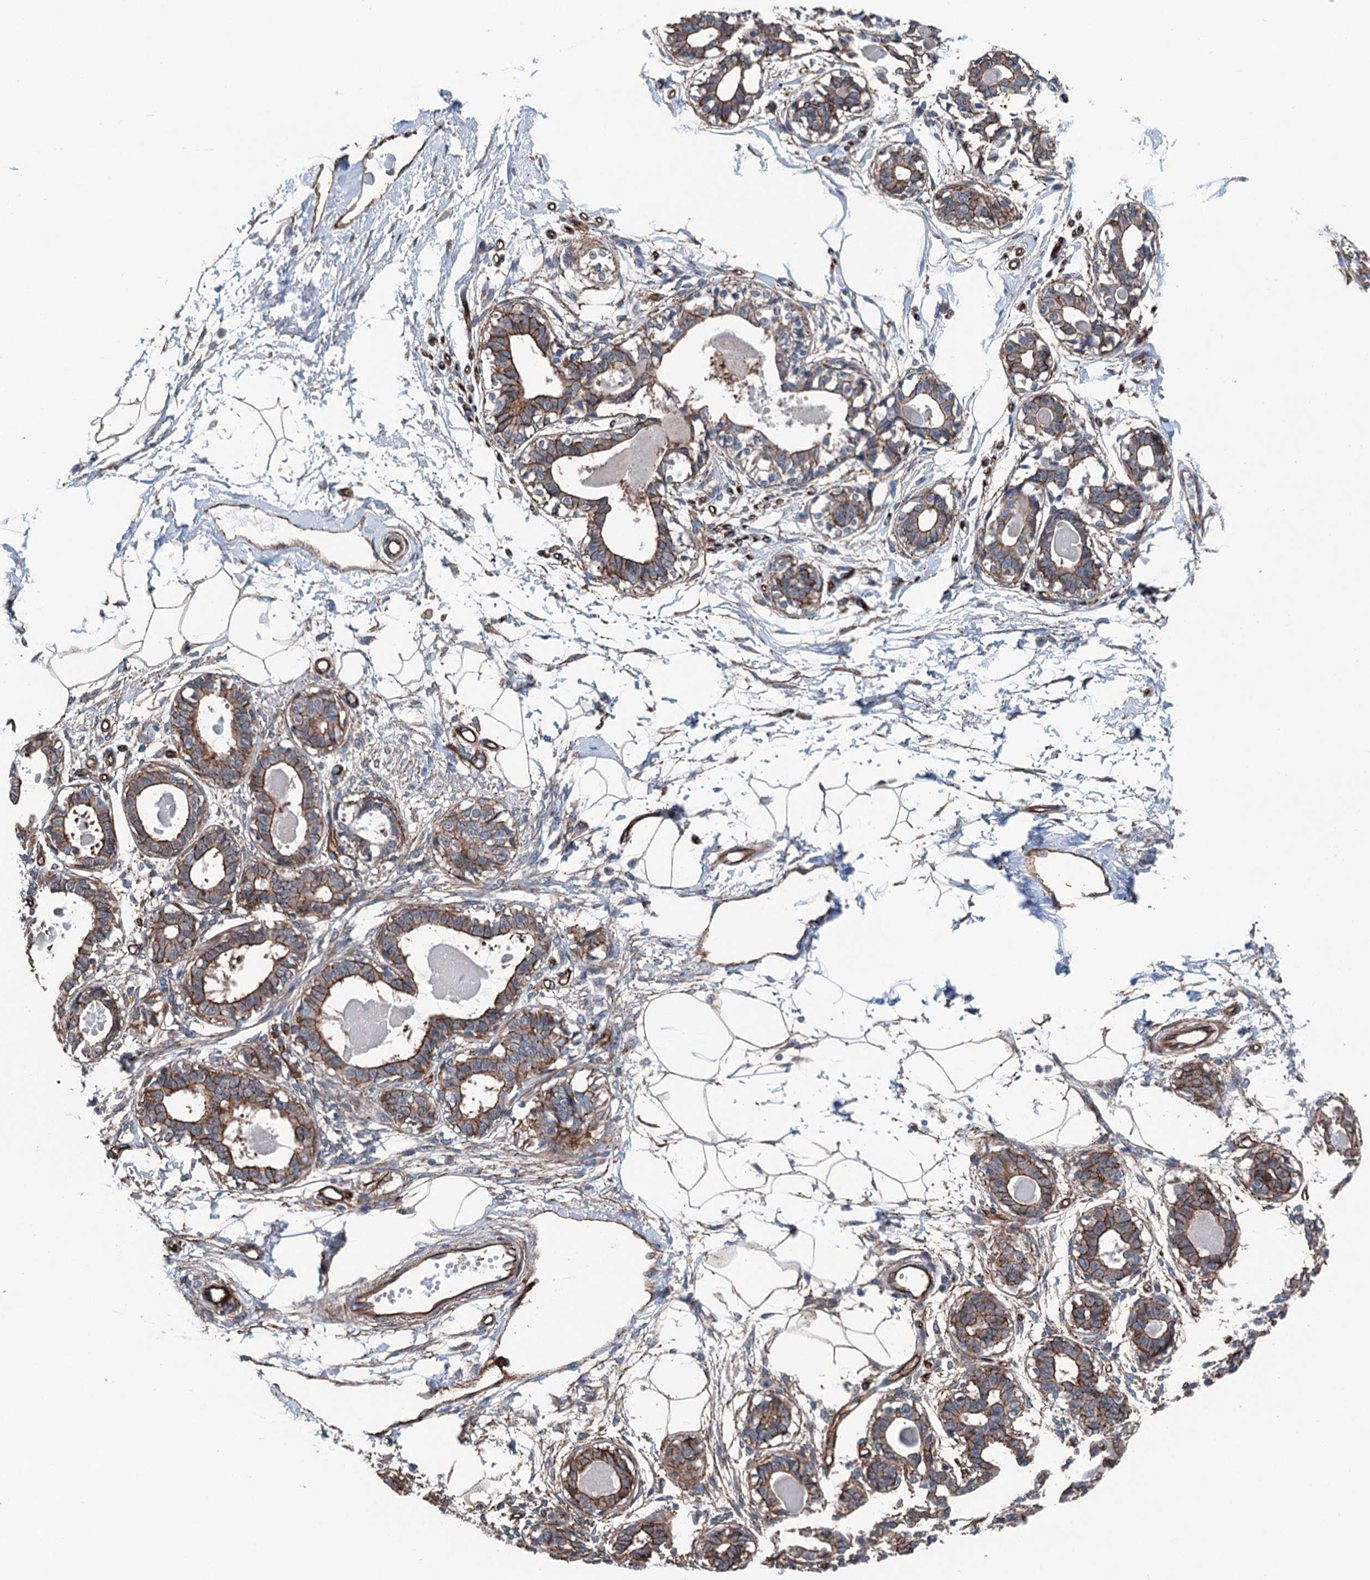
{"staining": {"intensity": "moderate", "quantity": ">75%", "location": "cytoplasmic/membranous"}, "tissue": "breast", "cell_type": "Adipocytes", "image_type": "normal", "snomed": [{"axis": "morphology", "description": "Normal tissue, NOS"}, {"axis": "topography", "description": "Breast"}], "caption": "The immunohistochemical stain shows moderate cytoplasmic/membranous positivity in adipocytes of unremarkable breast. The staining is performed using DAB brown chromogen to label protein expression. The nuclei are counter-stained blue using hematoxylin.", "gene": "NMRAL1", "patient": {"sex": "female", "age": 45}}